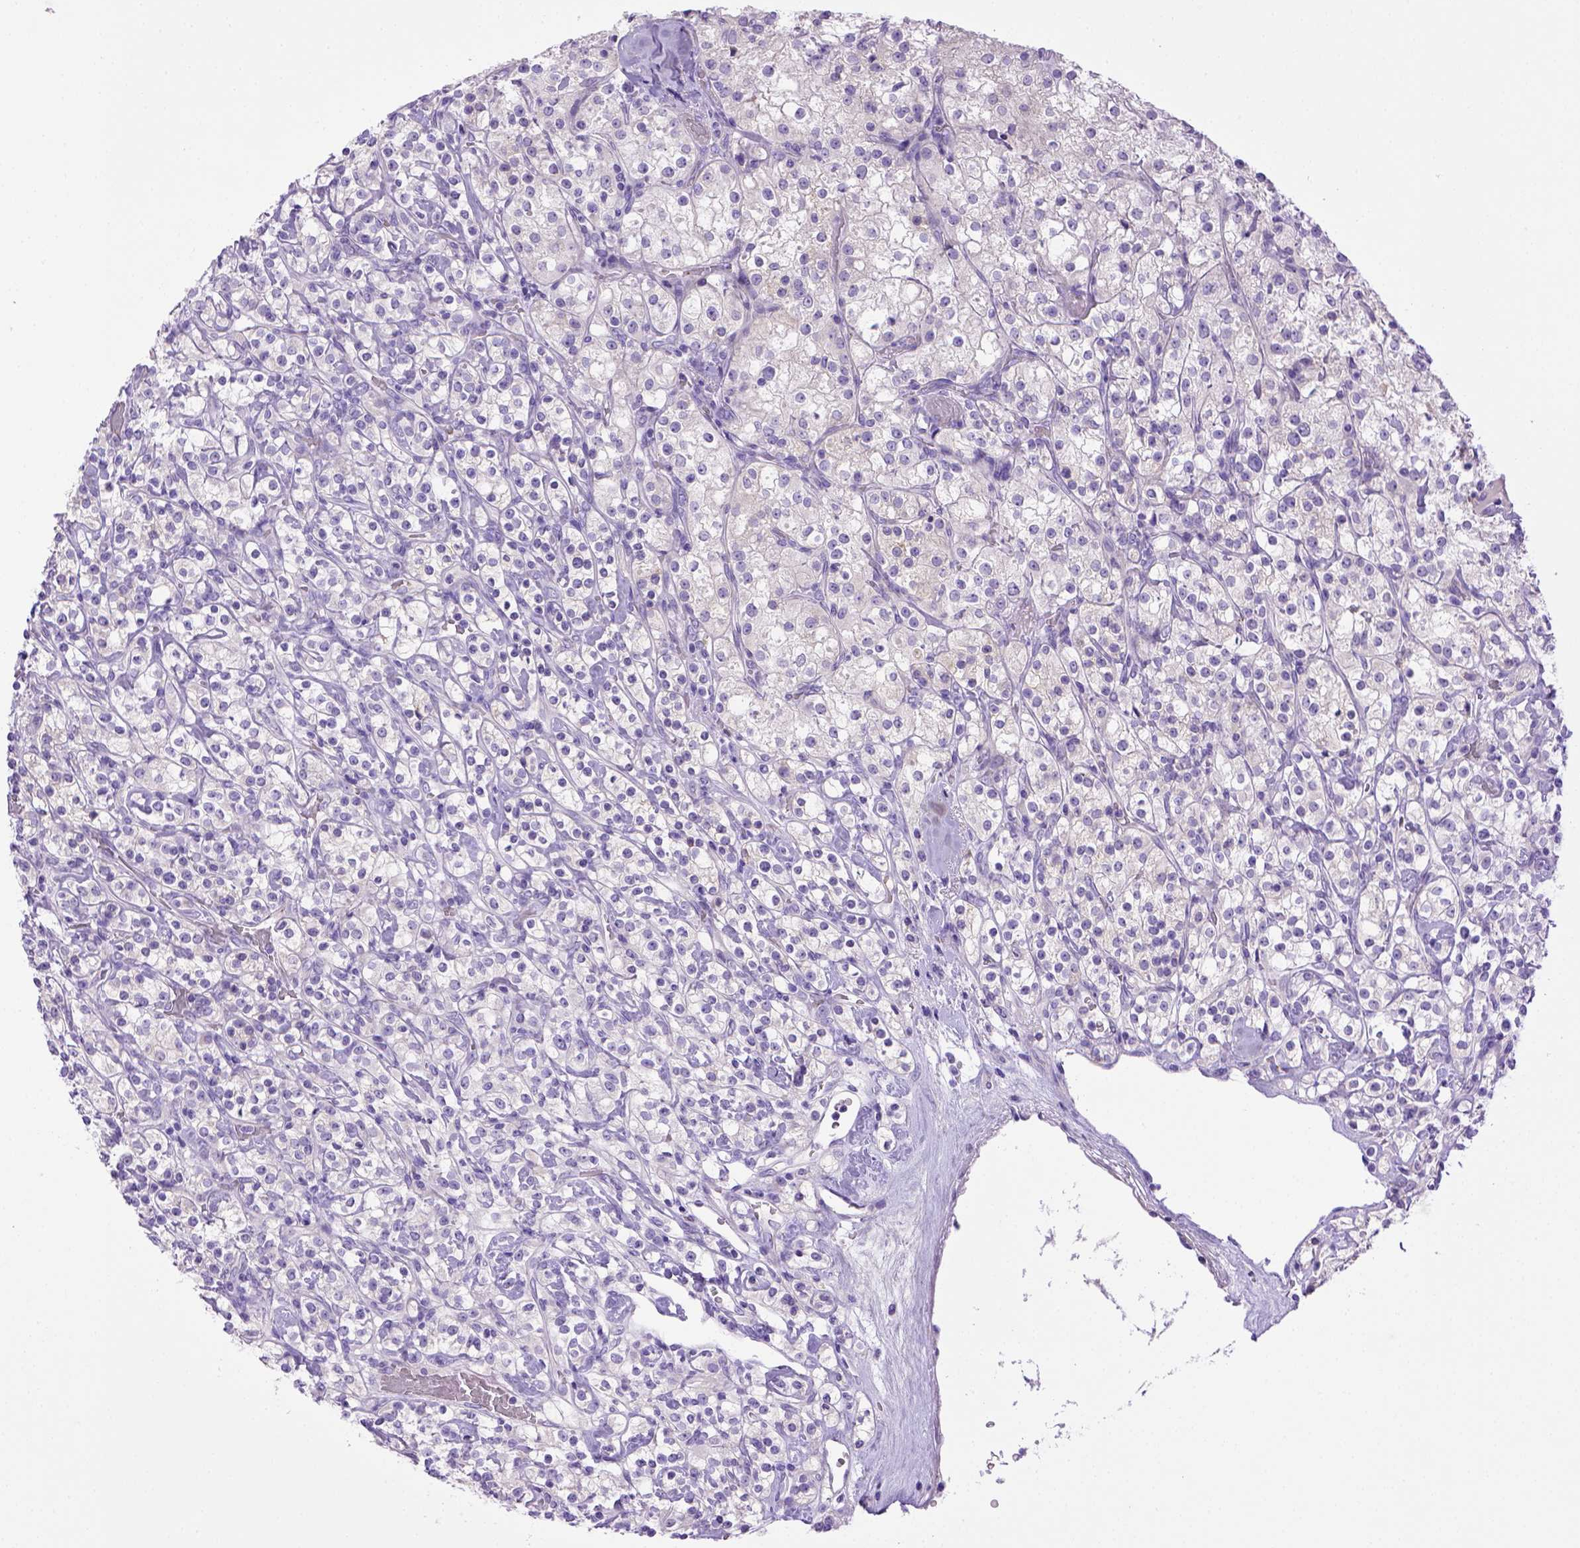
{"staining": {"intensity": "negative", "quantity": "none", "location": "none"}, "tissue": "renal cancer", "cell_type": "Tumor cells", "image_type": "cancer", "snomed": [{"axis": "morphology", "description": "Adenocarcinoma, NOS"}, {"axis": "topography", "description": "Kidney"}], "caption": "Tumor cells are negative for brown protein staining in renal cancer (adenocarcinoma).", "gene": "BAAT", "patient": {"sex": "male", "age": 77}}